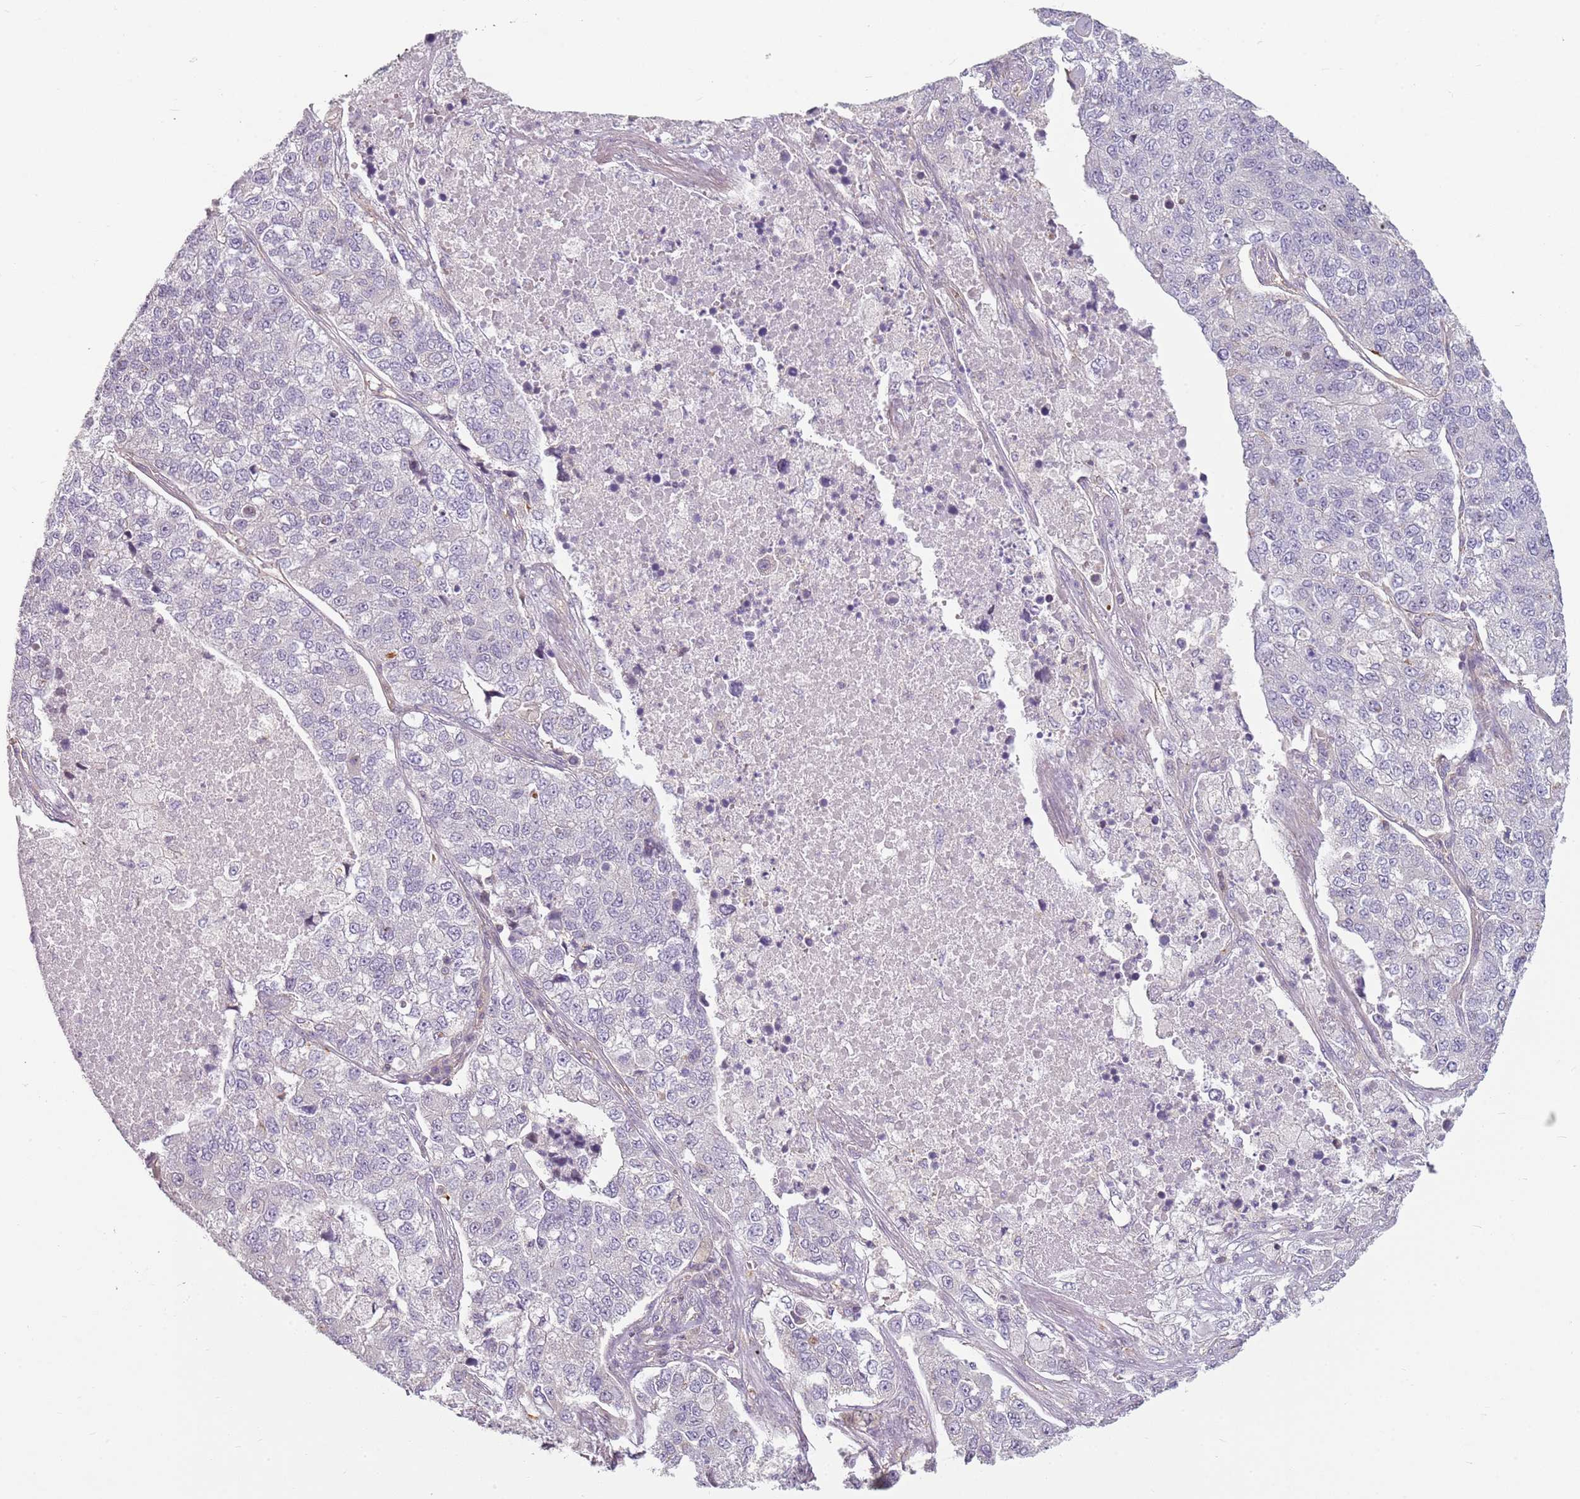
{"staining": {"intensity": "negative", "quantity": "none", "location": "none"}, "tissue": "lung cancer", "cell_type": "Tumor cells", "image_type": "cancer", "snomed": [{"axis": "morphology", "description": "Adenocarcinoma, NOS"}, {"axis": "topography", "description": "Lung"}], "caption": "Immunohistochemical staining of human lung cancer (adenocarcinoma) demonstrates no significant expression in tumor cells.", "gene": "DEFB116", "patient": {"sex": "male", "age": 49}}